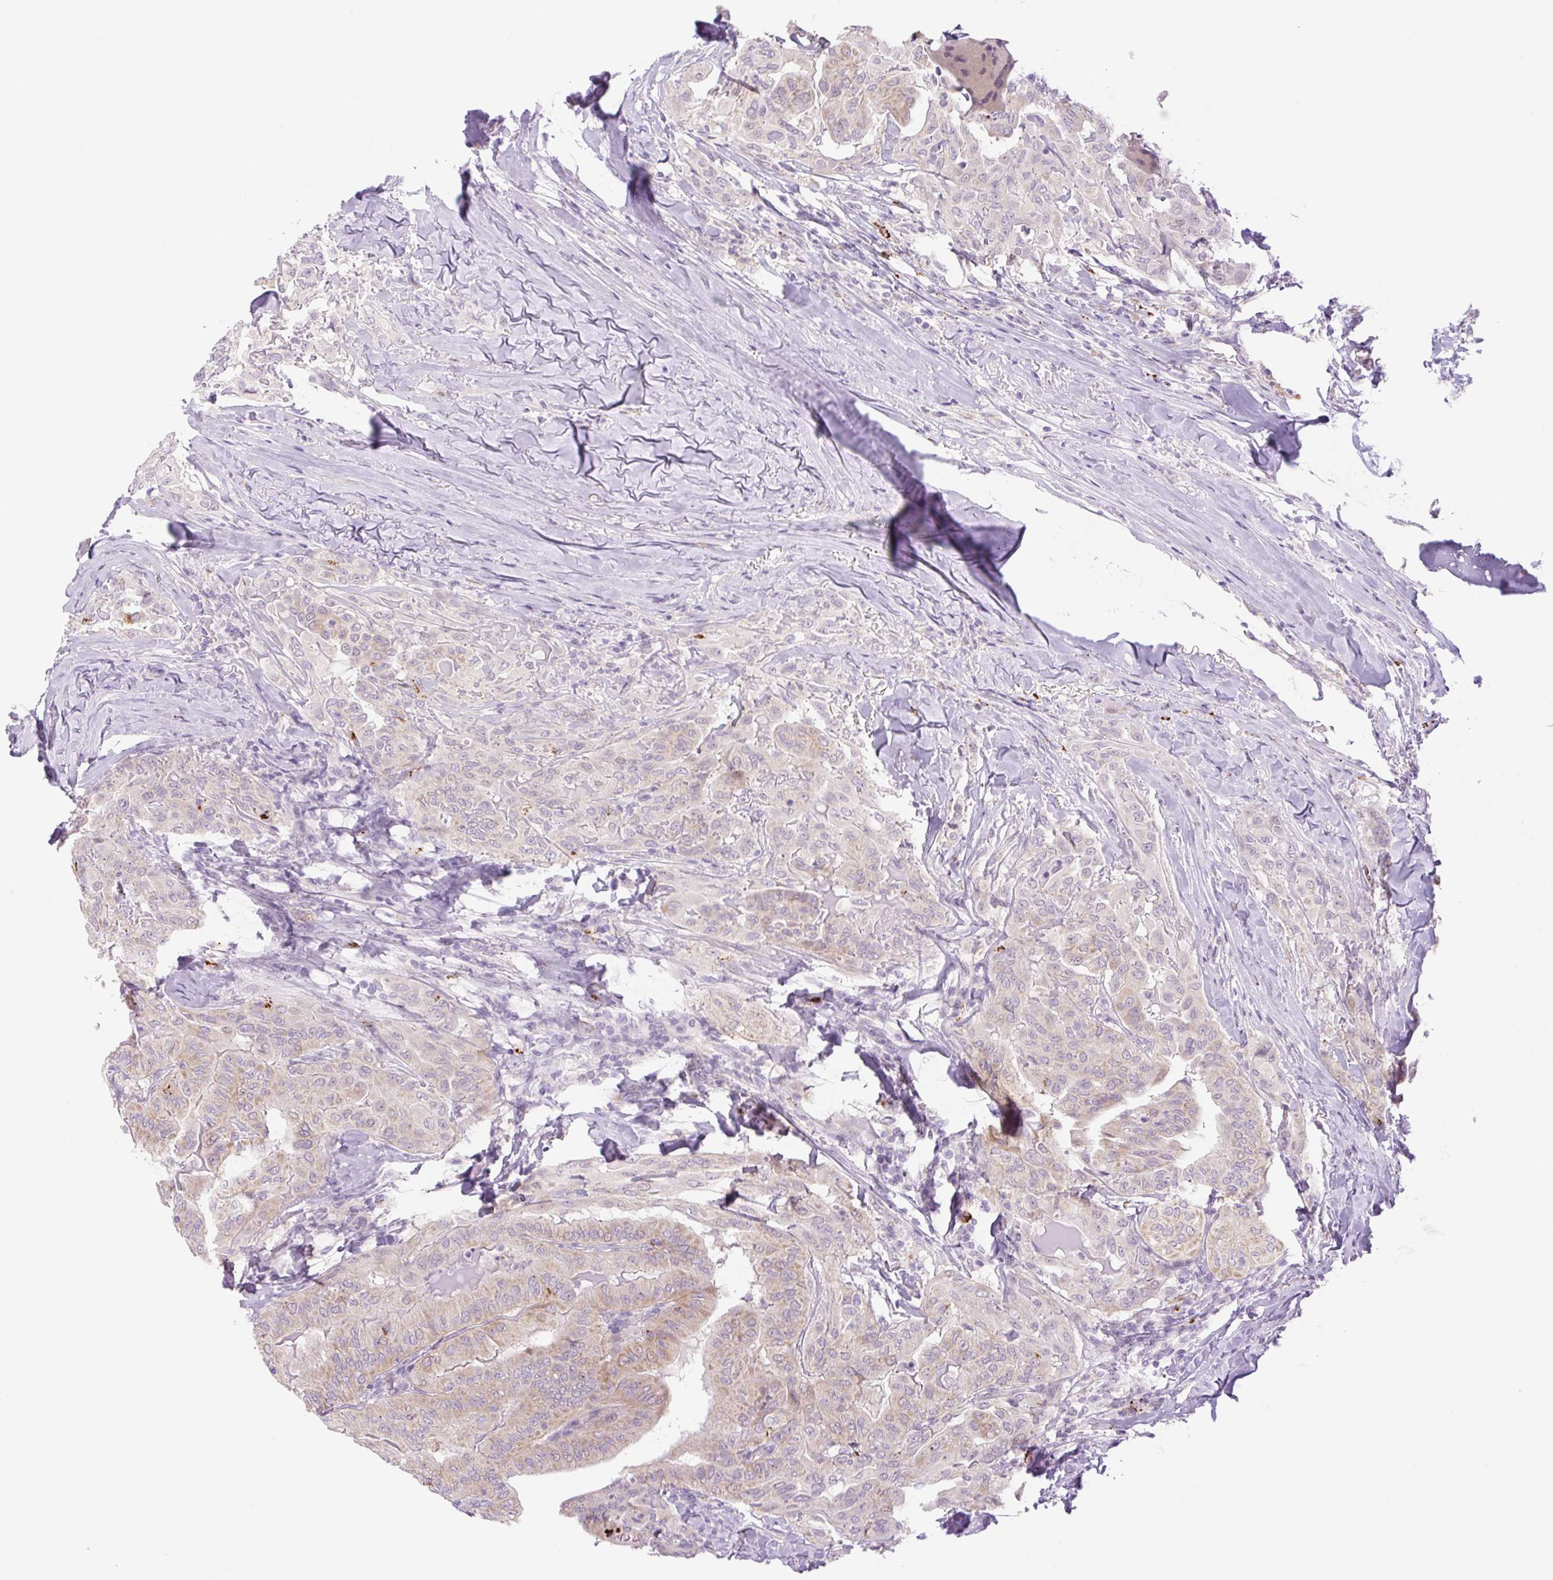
{"staining": {"intensity": "weak", "quantity": ">75%", "location": "cytoplasmic/membranous"}, "tissue": "thyroid cancer", "cell_type": "Tumor cells", "image_type": "cancer", "snomed": [{"axis": "morphology", "description": "Papillary adenocarcinoma, NOS"}, {"axis": "topography", "description": "Thyroid gland"}], "caption": "This is a histology image of immunohistochemistry (IHC) staining of thyroid papillary adenocarcinoma, which shows weak staining in the cytoplasmic/membranous of tumor cells.", "gene": "SPRYD4", "patient": {"sex": "female", "age": 68}}